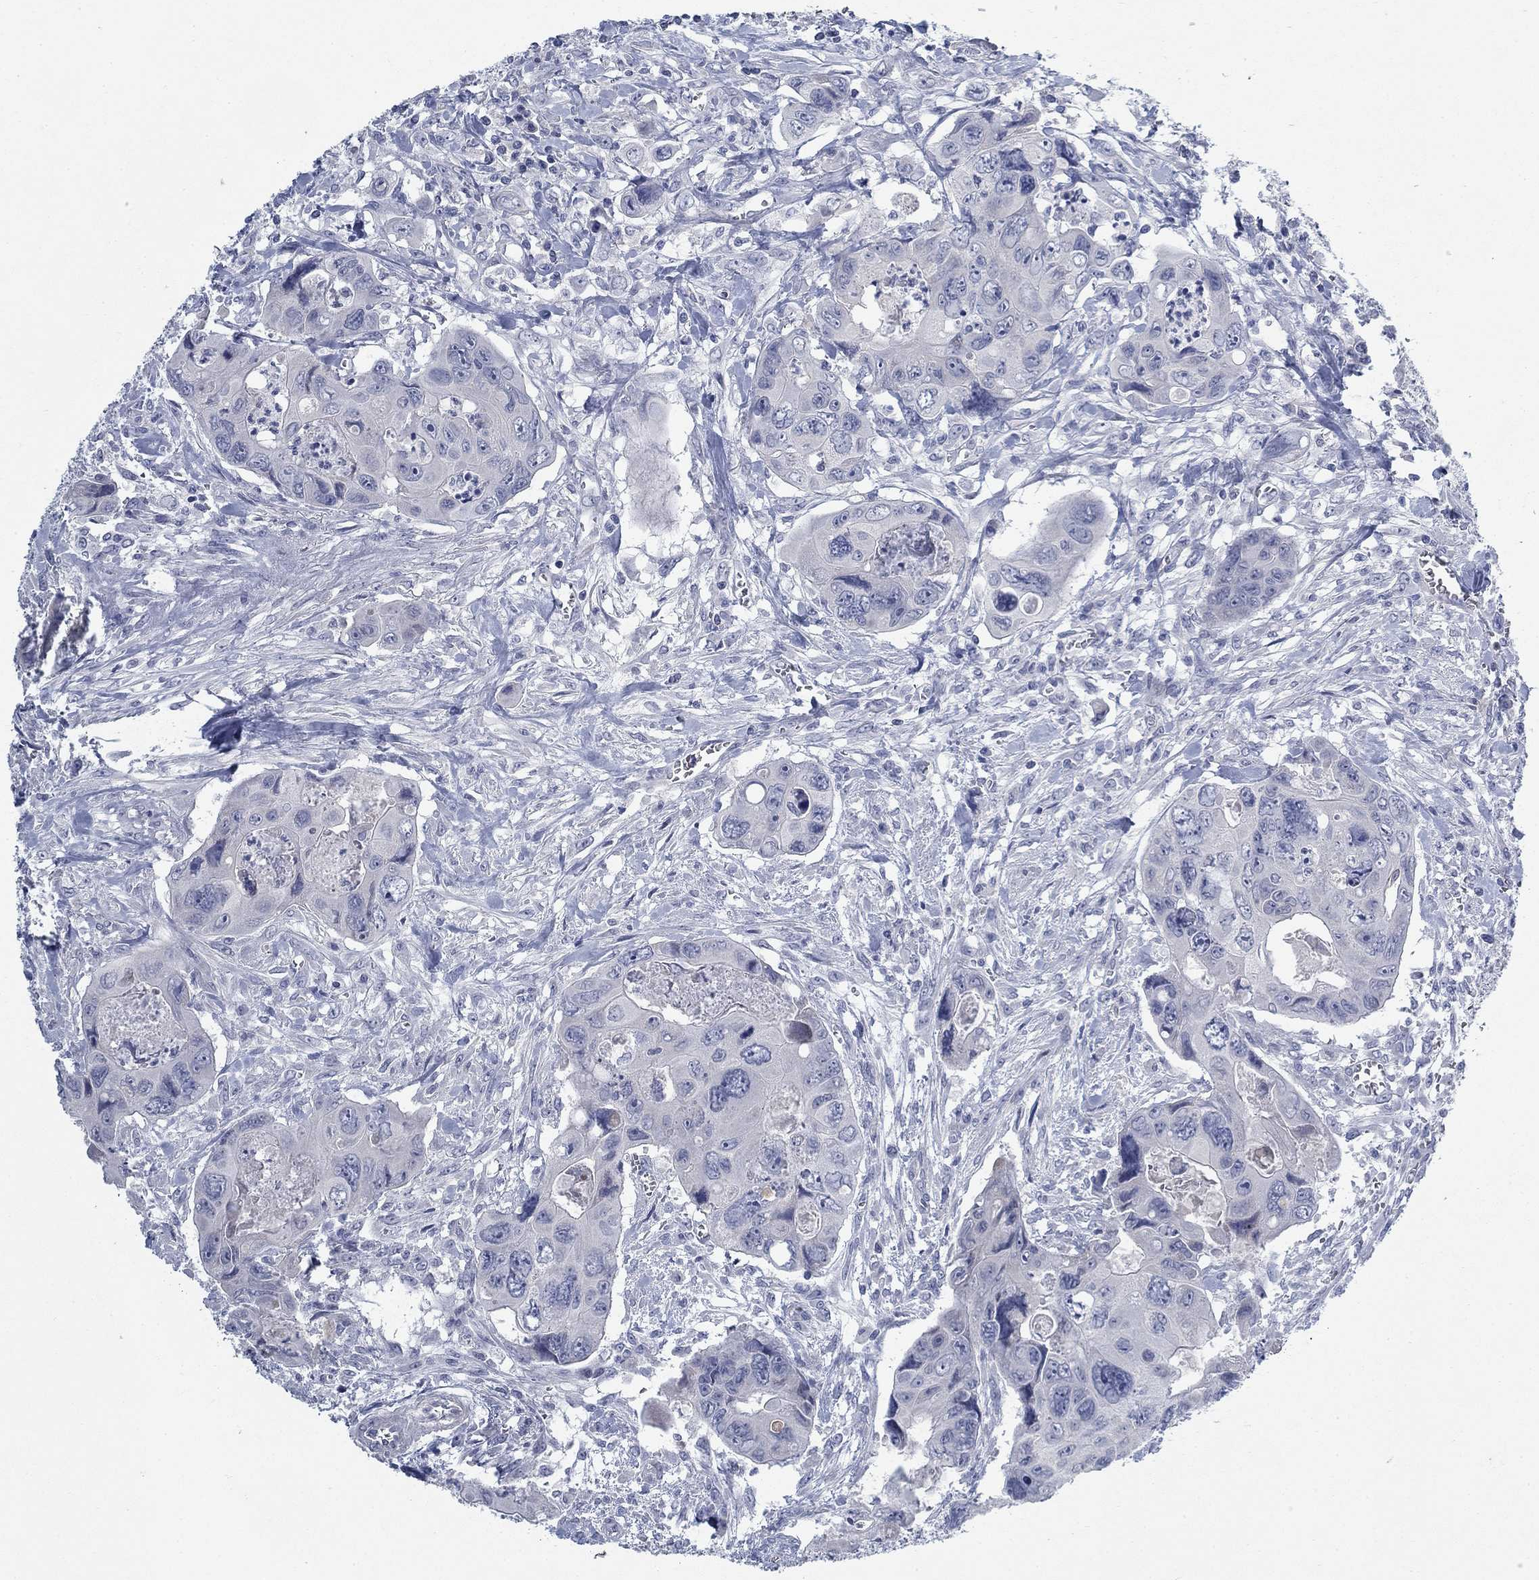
{"staining": {"intensity": "negative", "quantity": "none", "location": "none"}, "tissue": "colorectal cancer", "cell_type": "Tumor cells", "image_type": "cancer", "snomed": [{"axis": "morphology", "description": "Adenocarcinoma, NOS"}, {"axis": "topography", "description": "Rectum"}], "caption": "DAB (3,3'-diaminobenzidine) immunohistochemical staining of colorectal adenocarcinoma demonstrates no significant staining in tumor cells.", "gene": "DNER", "patient": {"sex": "male", "age": 62}}